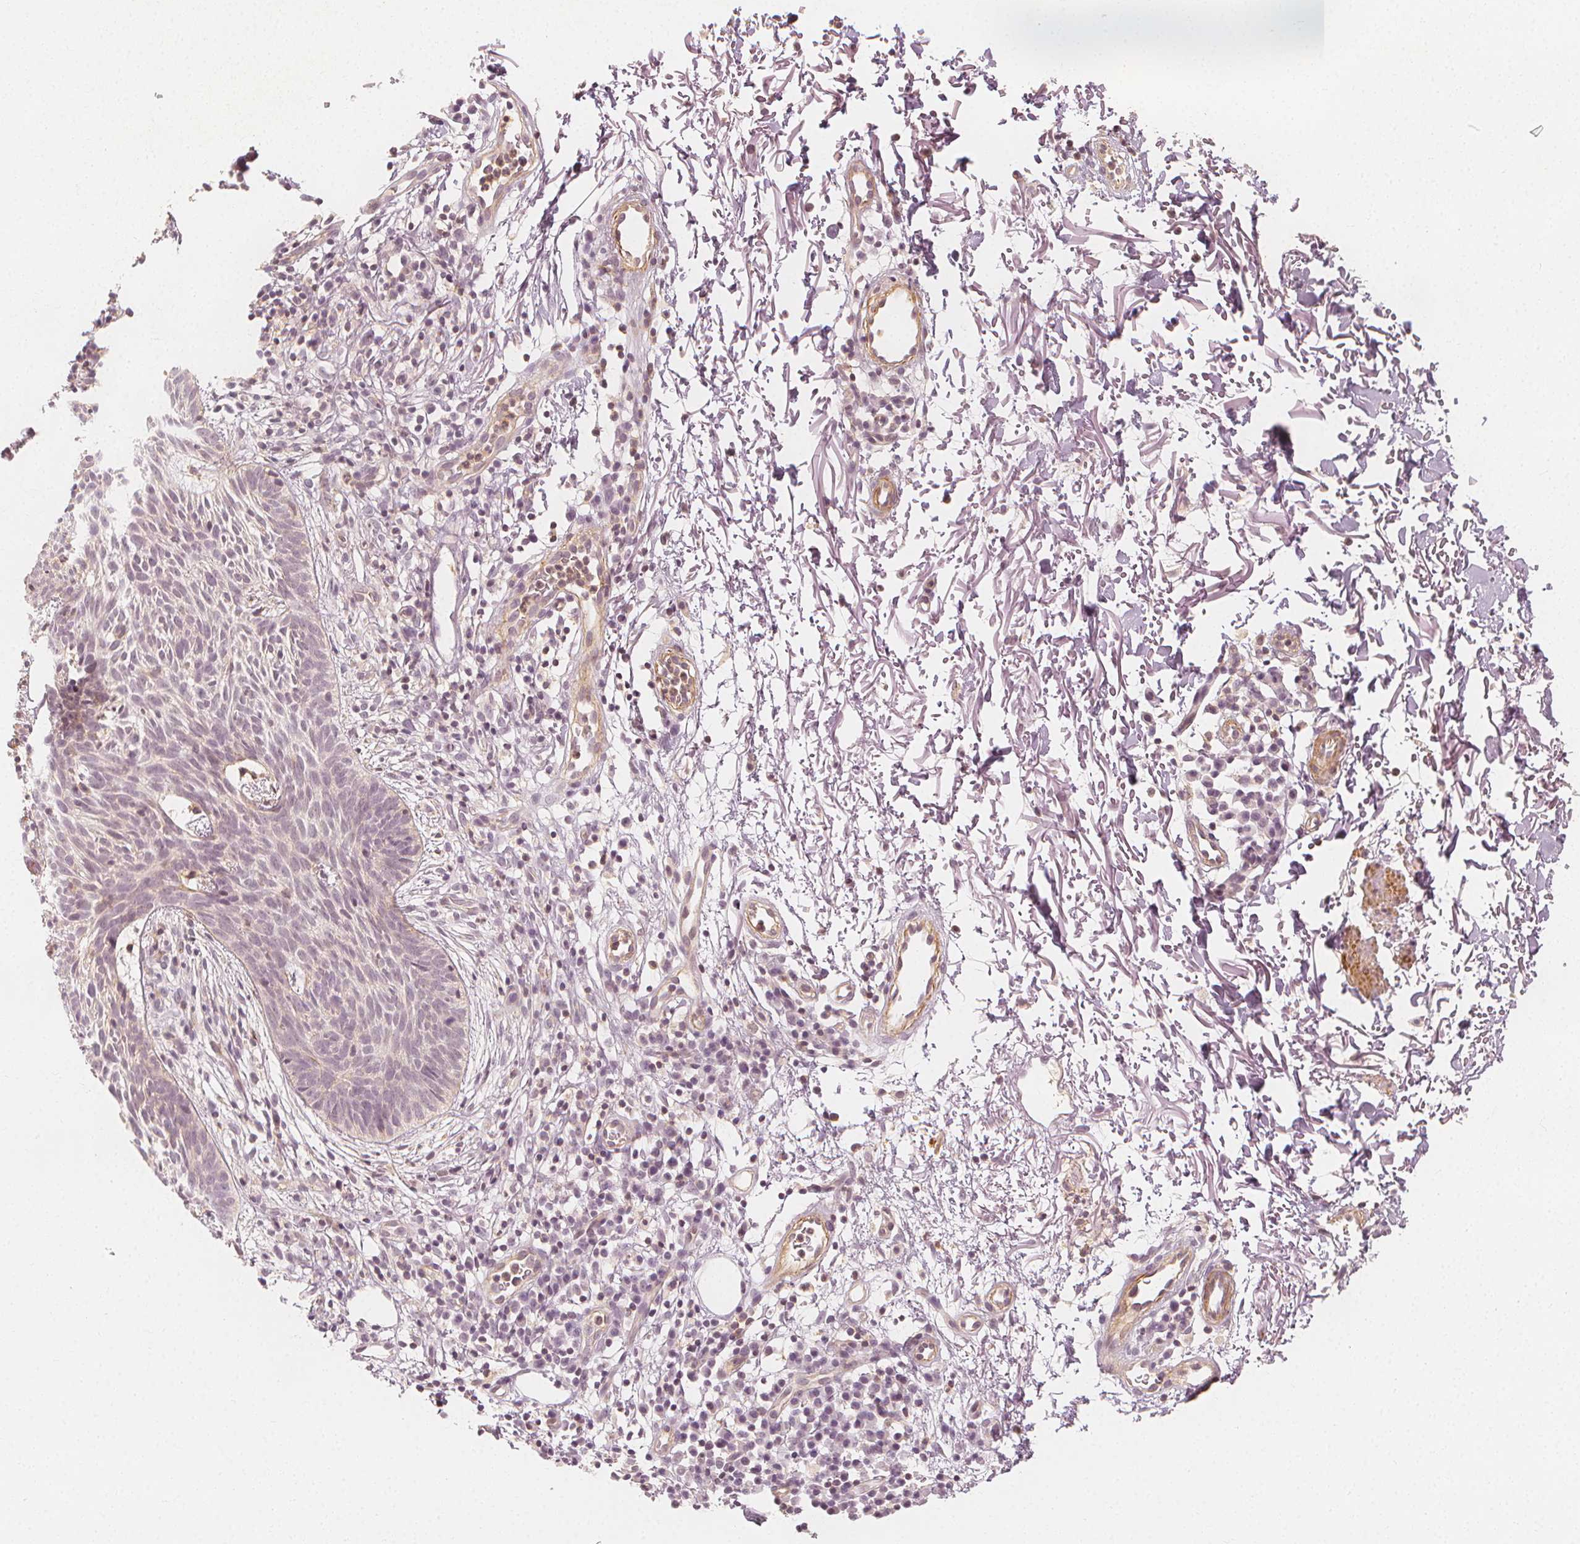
{"staining": {"intensity": "negative", "quantity": "none", "location": "none"}, "tissue": "skin cancer", "cell_type": "Tumor cells", "image_type": "cancer", "snomed": [{"axis": "morphology", "description": "Normal tissue, NOS"}, {"axis": "morphology", "description": "Basal cell carcinoma"}, {"axis": "topography", "description": "Skin"}], "caption": "Human skin cancer (basal cell carcinoma) stained for a protein using immunohistochemistry (IHC) exhibits no expression in tumor cells.", "gene": "ARHGAP26", "patient": {"sex": "male", "age": 68}}